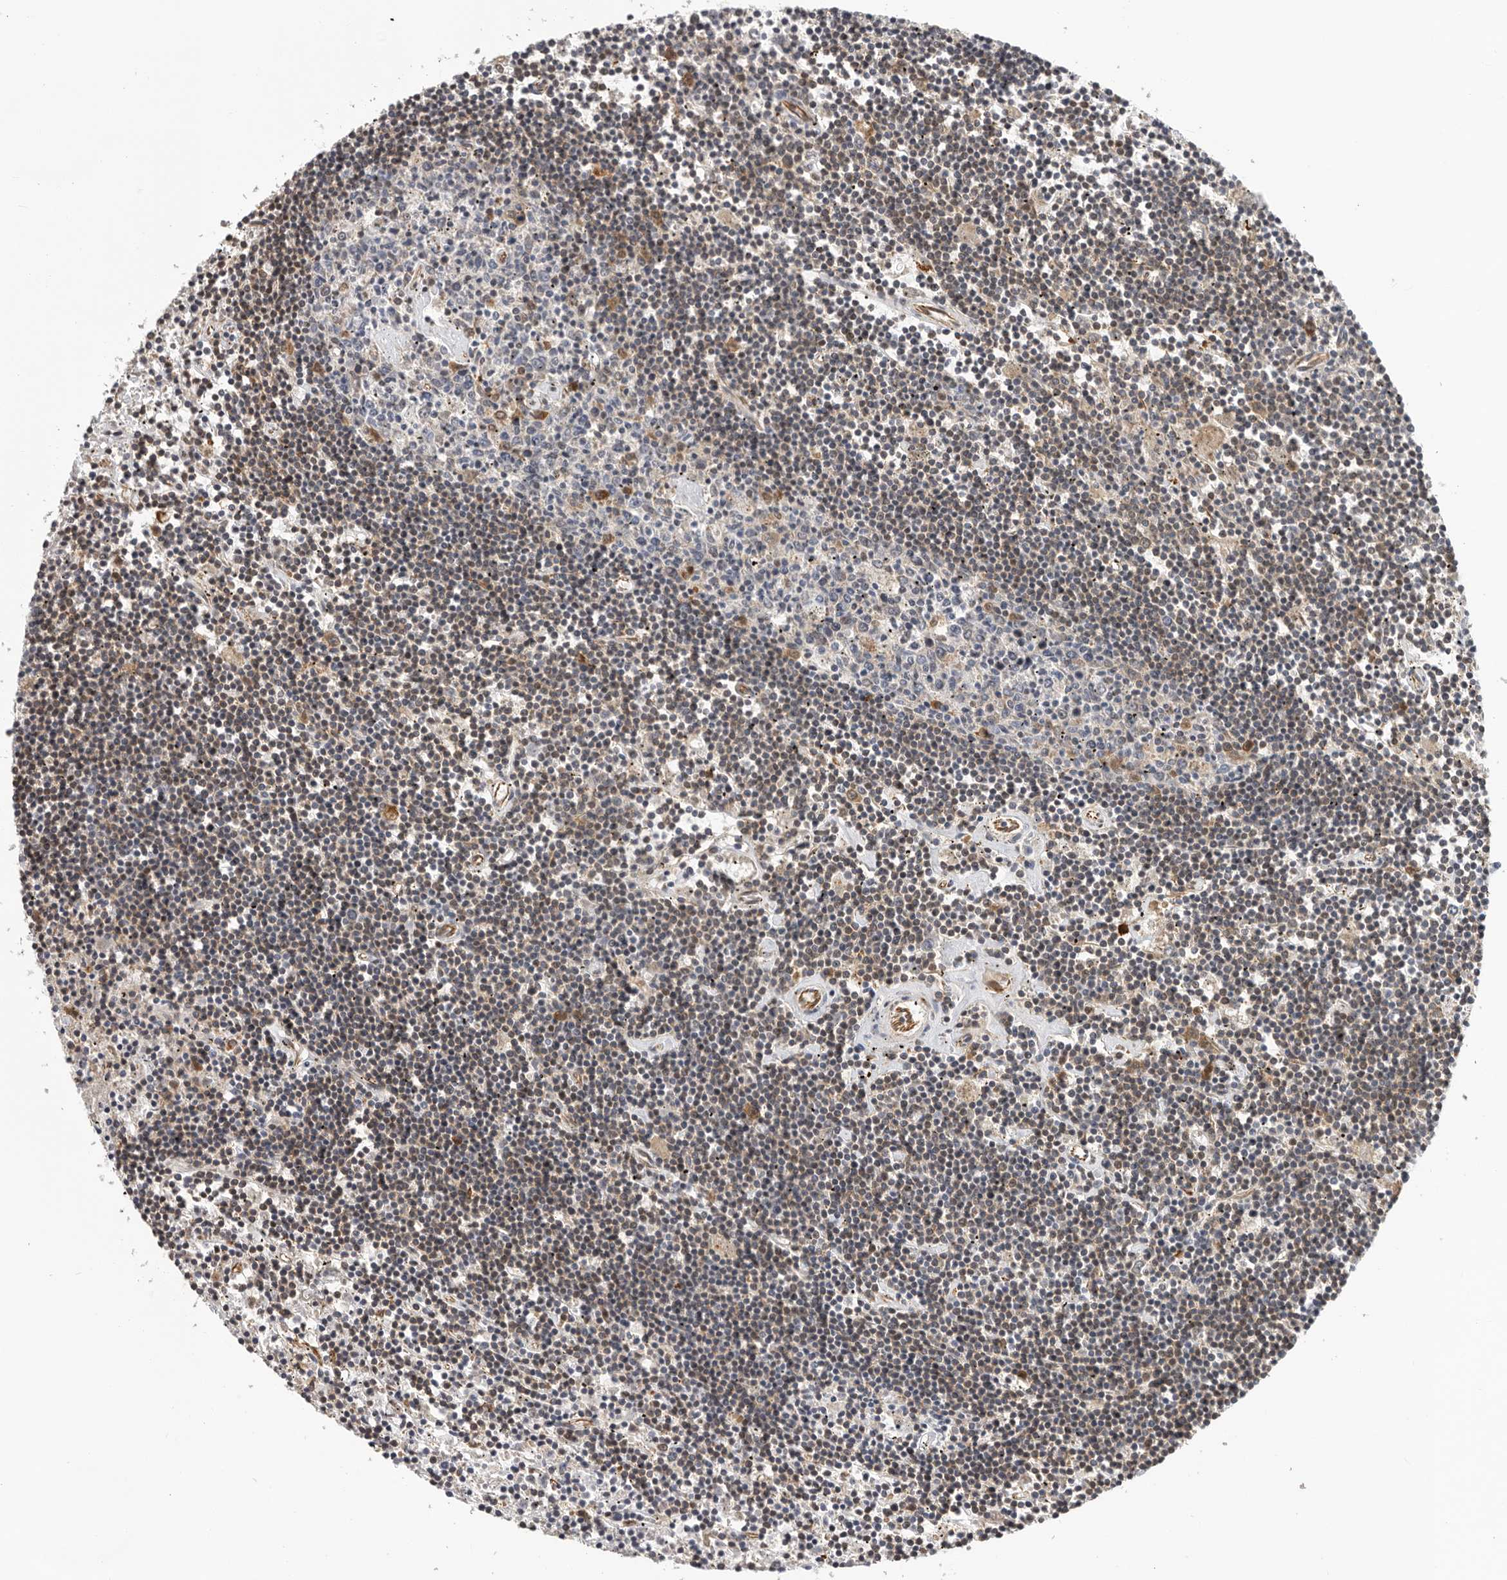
{"staining": {"intensity": "weak", "quantity": ">75%", "location": "cytoplasmic/membranous"}, "tissue": "lymphoma", "cell_type": "Tumor cells", "image_type": "cancer", "snomed": [{"axis": "morphology", "description": "Malignant lymphoma, non-Hodgkin's type, Low grade"}, {"axis": "topography", "description": "Spleen"}], "caption": "IHC photomicrograph of neoplastic tissue: human malignant lymphoma, non-Hodgkin's type (low-grade) stained using IHC demonstrates low levels of weak protein expression localized specifically in the cytoplasmic/membranous of tumor cells, appearing as a cytoplasmic/membranous brown color.", "gene": "RNF157", "patient": {"sex": "male", "age": 76}}